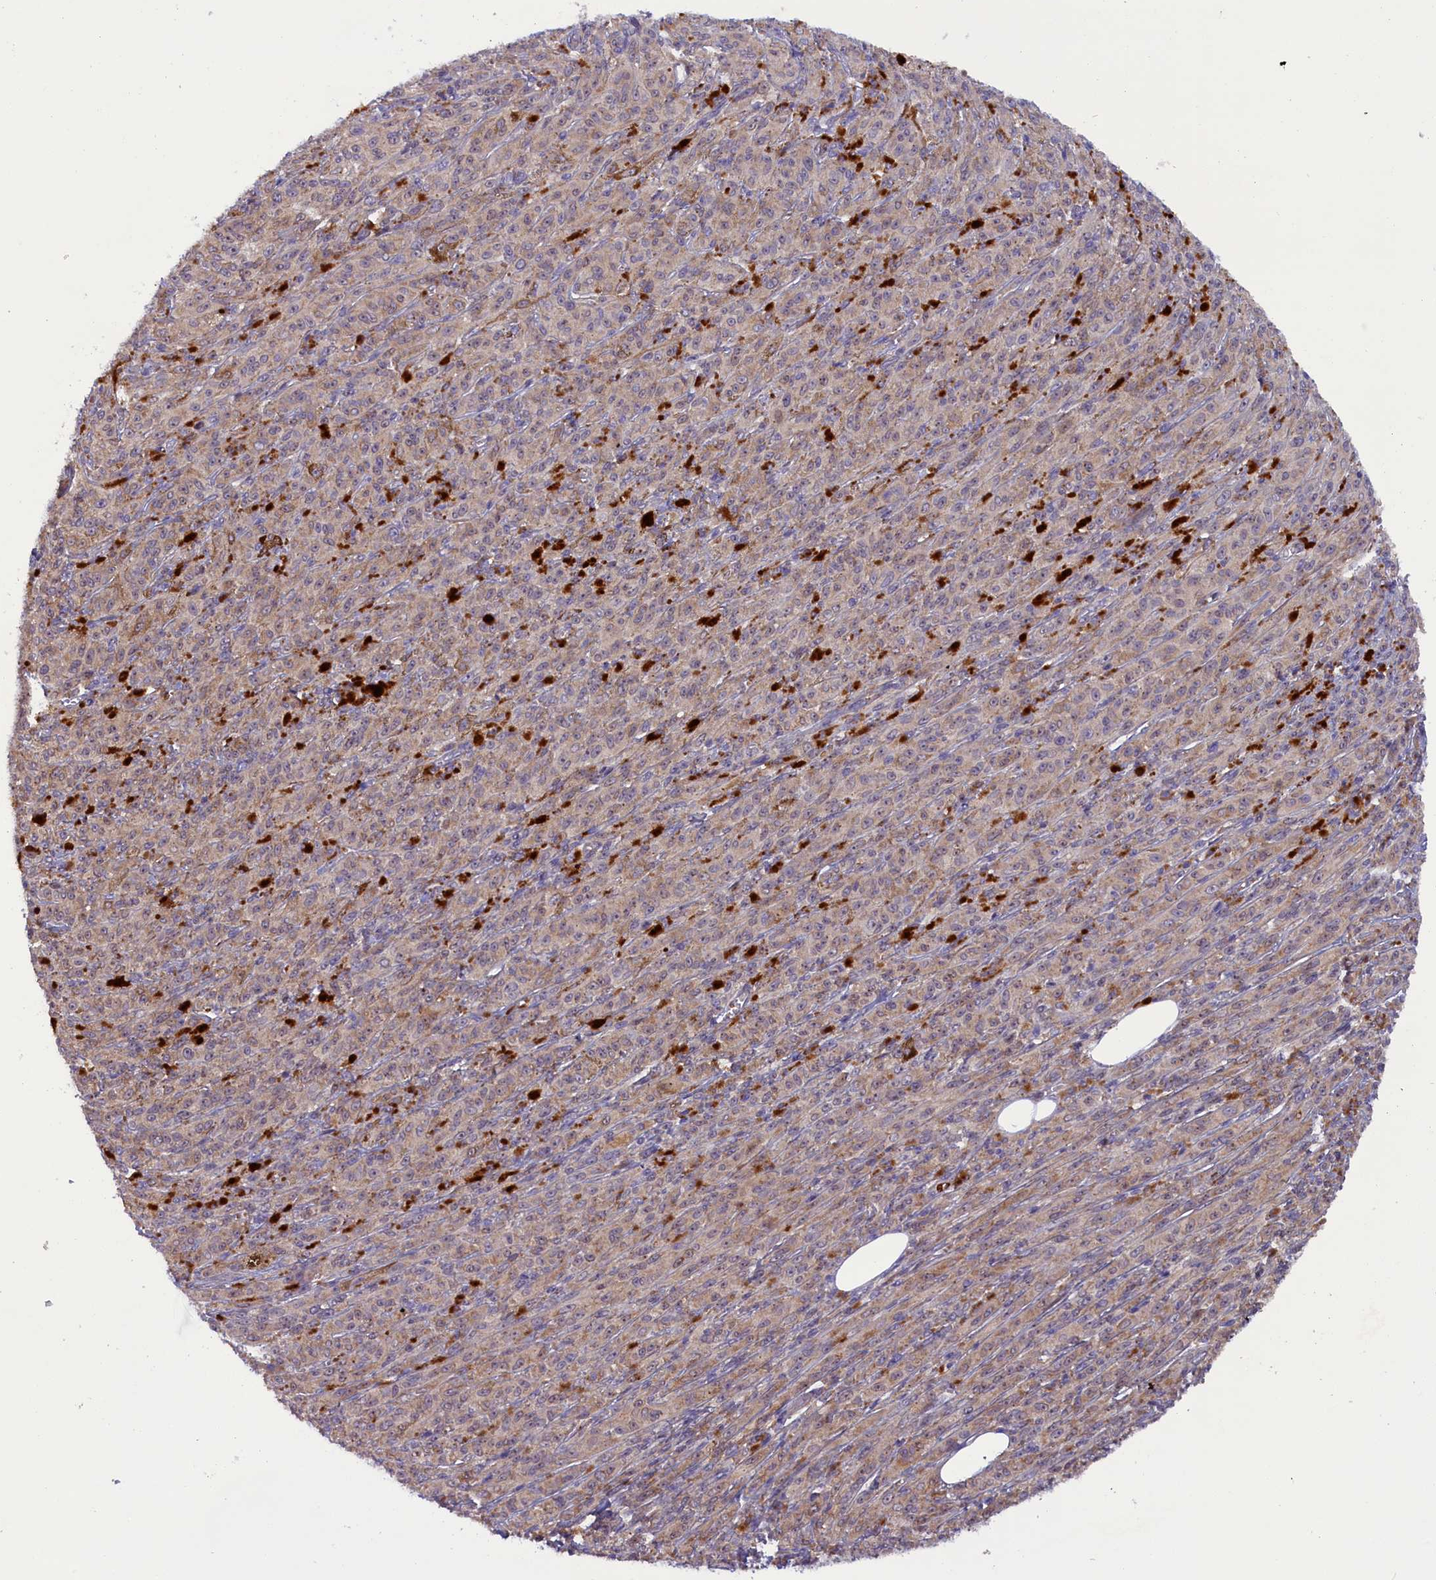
{"staining": {"intensity": "weak", "quantity": "25%-75%", "location": "cytoplasmic/membranous"}, "tissue": "melanoma", "cell_type": "Tumor cells", "image_type": "cancer", "snomed": [{"axis": "morphology", "description": "Malignant melanoma, NOS"}, {"axis": "topography", "description": "Skin"}], "caption": "Melanoma was stained to show a protein in brown. There is low levels of weak cytoplasmic/membranous positivity in approximately 25%-75% of tumor cells. (DAB IHC, brown staining for protein, blue staining for nuclei).", "gene": "CCDC9B", "patient": {"sex": "female", "age": 52}}